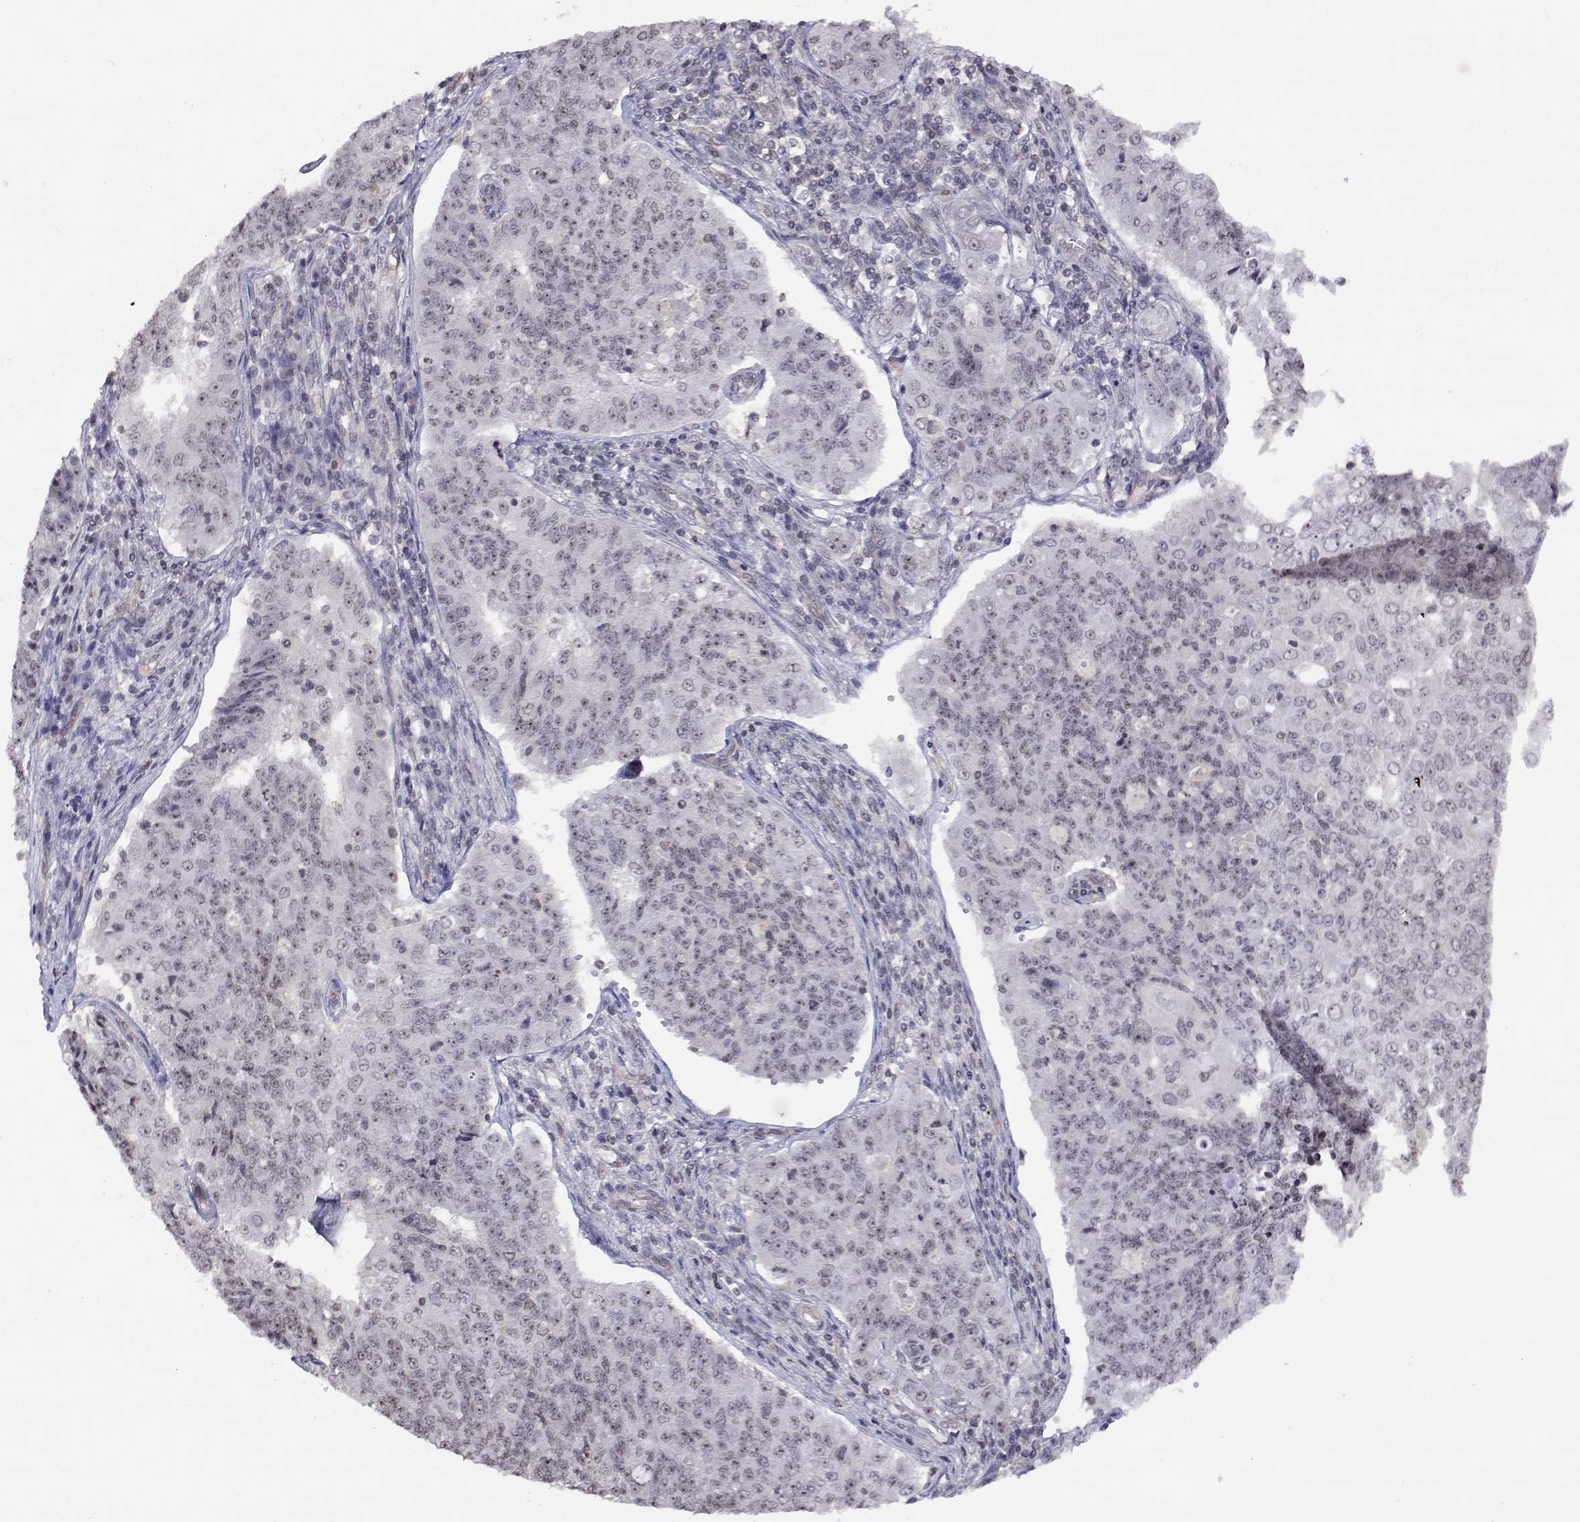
{"staining": {"intensity": "weak", "quantity": "25%-75%", "location": "nuclear"}, "tissue": "endometrial cancer", "cell_type": "Tumor cells", "image_type": "cancer", "snomed": [{"axis": "morphology", "description": "Adenocarcinoma, NOS"}, {"axis": "topography", "description": "Endometrium"}], "caption": "Adenocarcinoma (endometrial) was stained to show a protein in brown. There is low levels of weak nuclear staining in approximately 25%-75% of tumor cells.", "gene": "NHP2", "patient": {"sex": "female", "age": 43}}